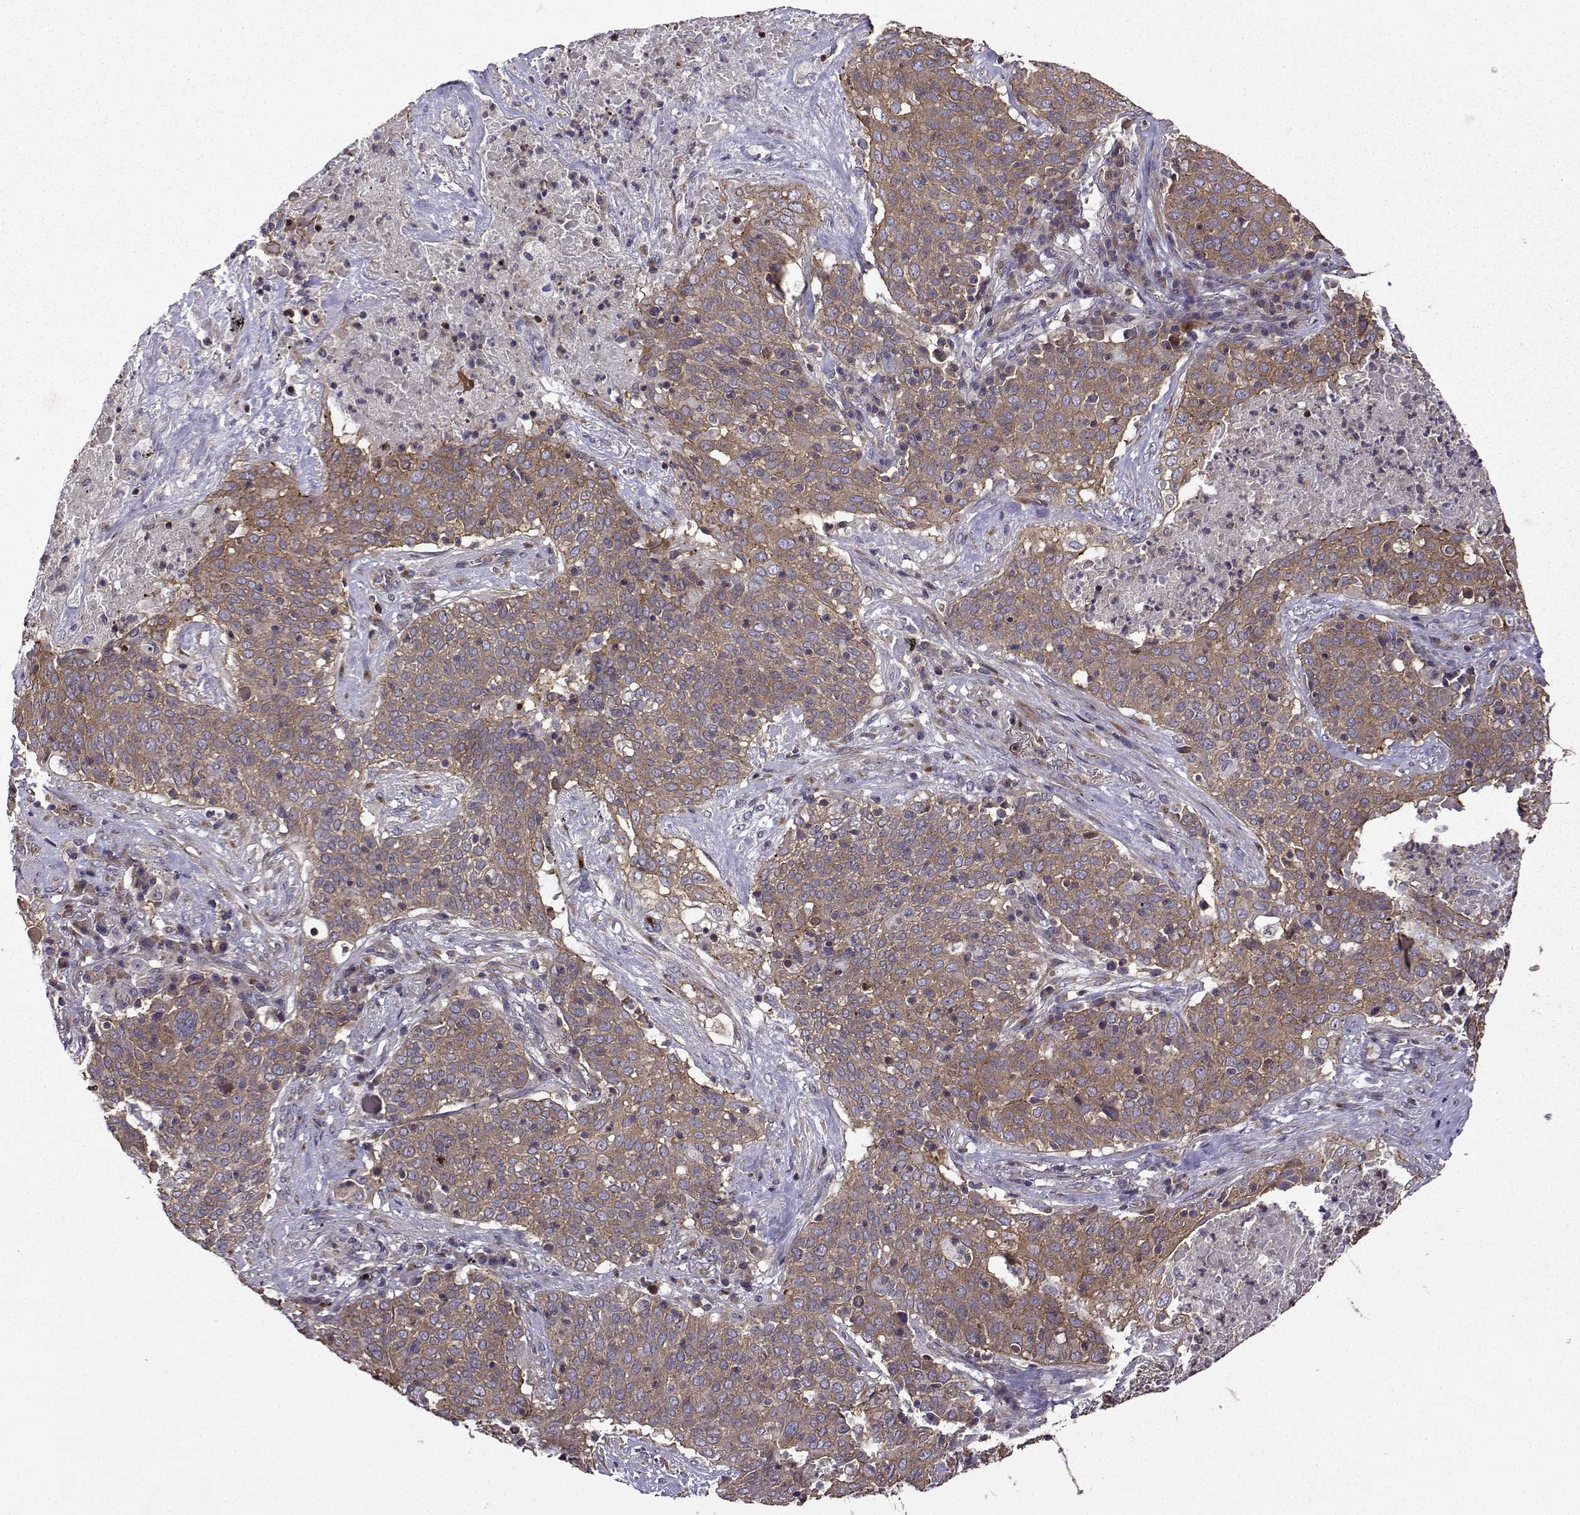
{"staining": {"intensity": "moderate", "quantity": ">75%", "location": "cytoplasmic/membranous"}, "tissue": "lung cancer", "cell_type": "Tumor cells", "image_type": "cancer", "snomed": [{"axis": "morphology", "description": "Squamous cell carcinoma, NOS"}, {"axis": "topography", "description": "Lung"}], "caption": "A photomicrograph showing moderate cytoplasmic/membranous expression in approximately >75% of tumor cells in lung cancer, as visualized by brown immunohistochemical staining.", "gene": "ITGB8", "patient": {"sex": "male", "age": 82}}